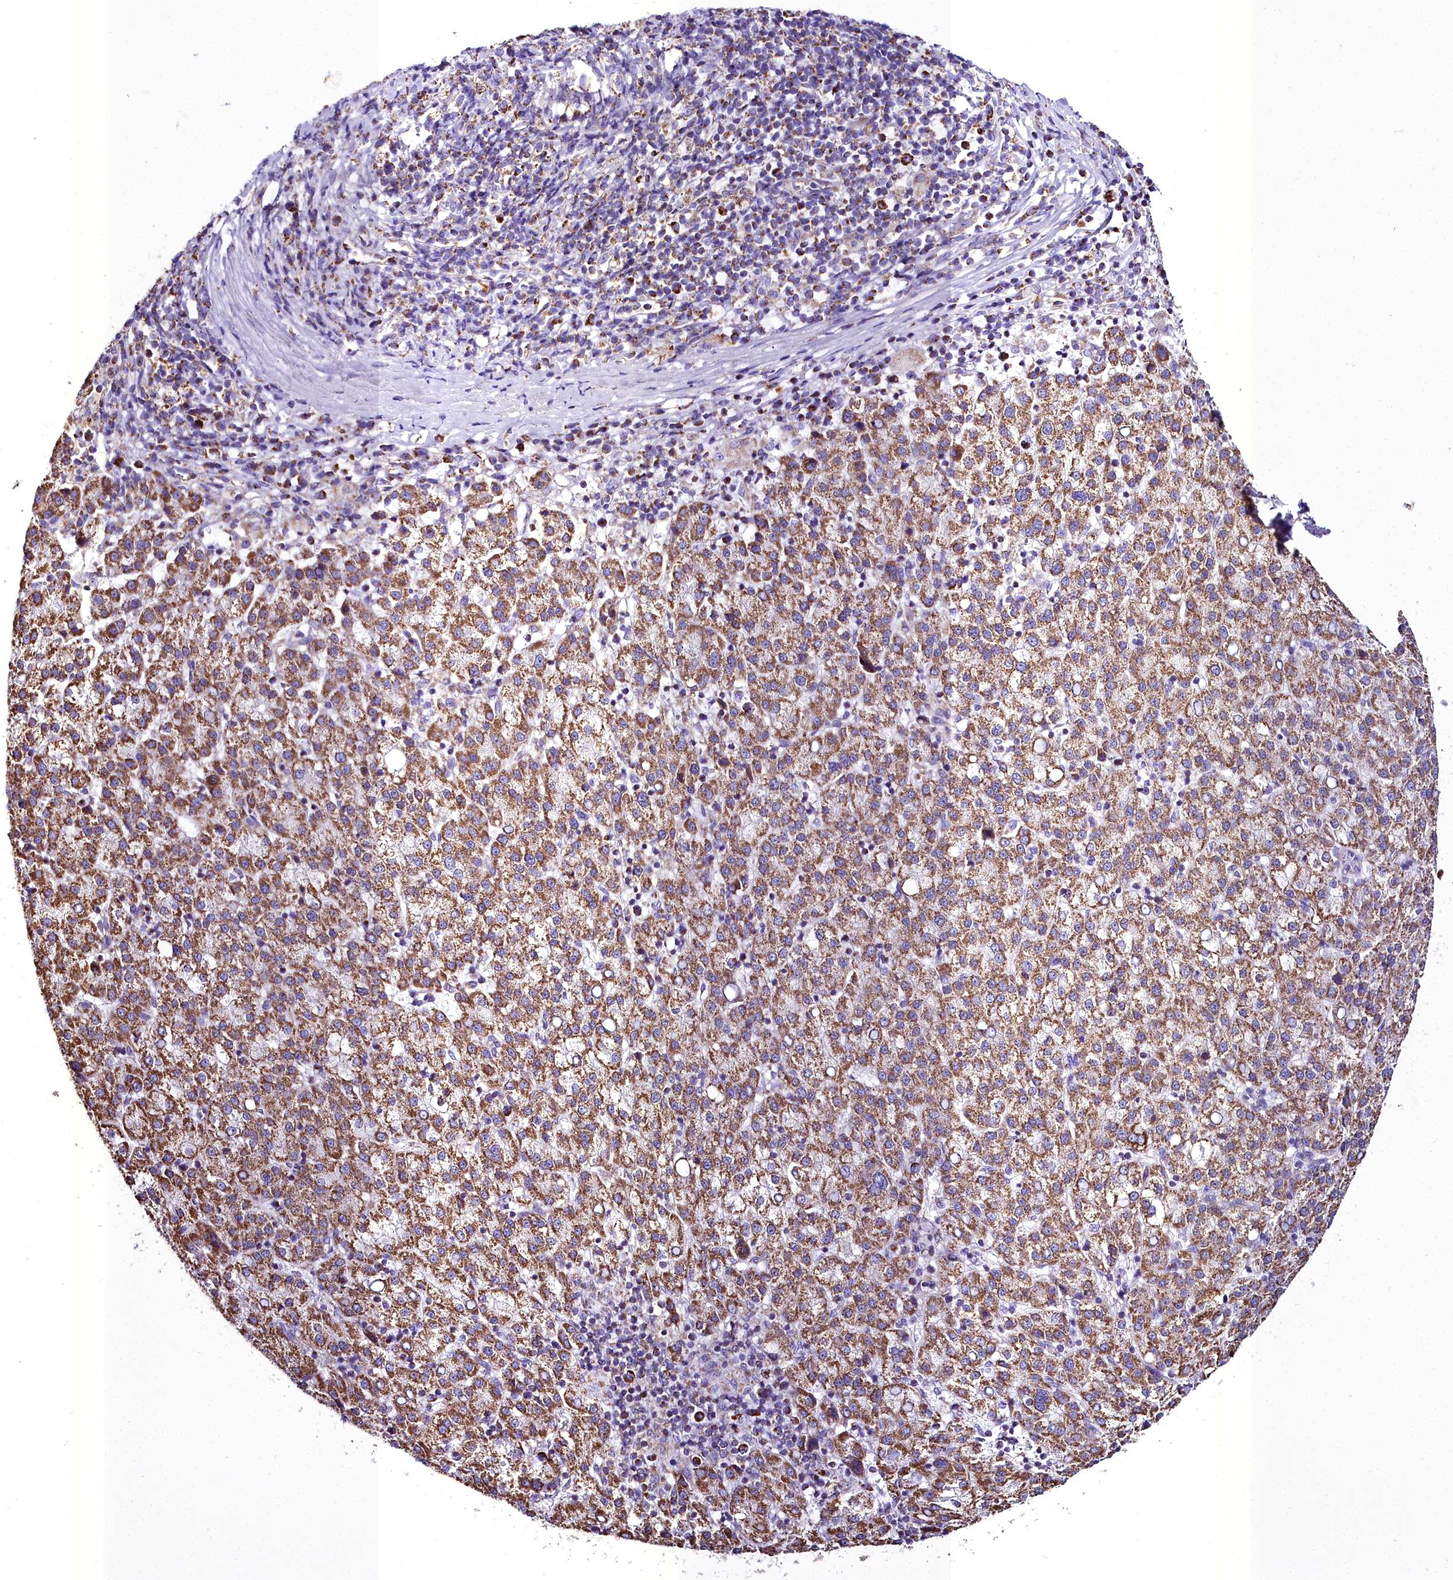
{"staining": {"intensity": "moderate", "quantity": ">75%", "location": "cytoplasmic/membranous"}, "tissue": "liver cancer", "cell_type": "Tumor cells", "image_type": "cancer", "snomed": [{"axis": "morphology", "description": "Carcinoma, Hepatocellular, NOS"}, {"axis": "topography", "description": "Liver"}], "caption": "This is a histology image of immunohistochemistry (IHC) staining of liver hepatocellular carcinoma, which shows moderate staining in the cytoplasmic/membranous of tumor cells.", "gene": "WDFY3", "patient": {"sex": "female", "age": 58}}